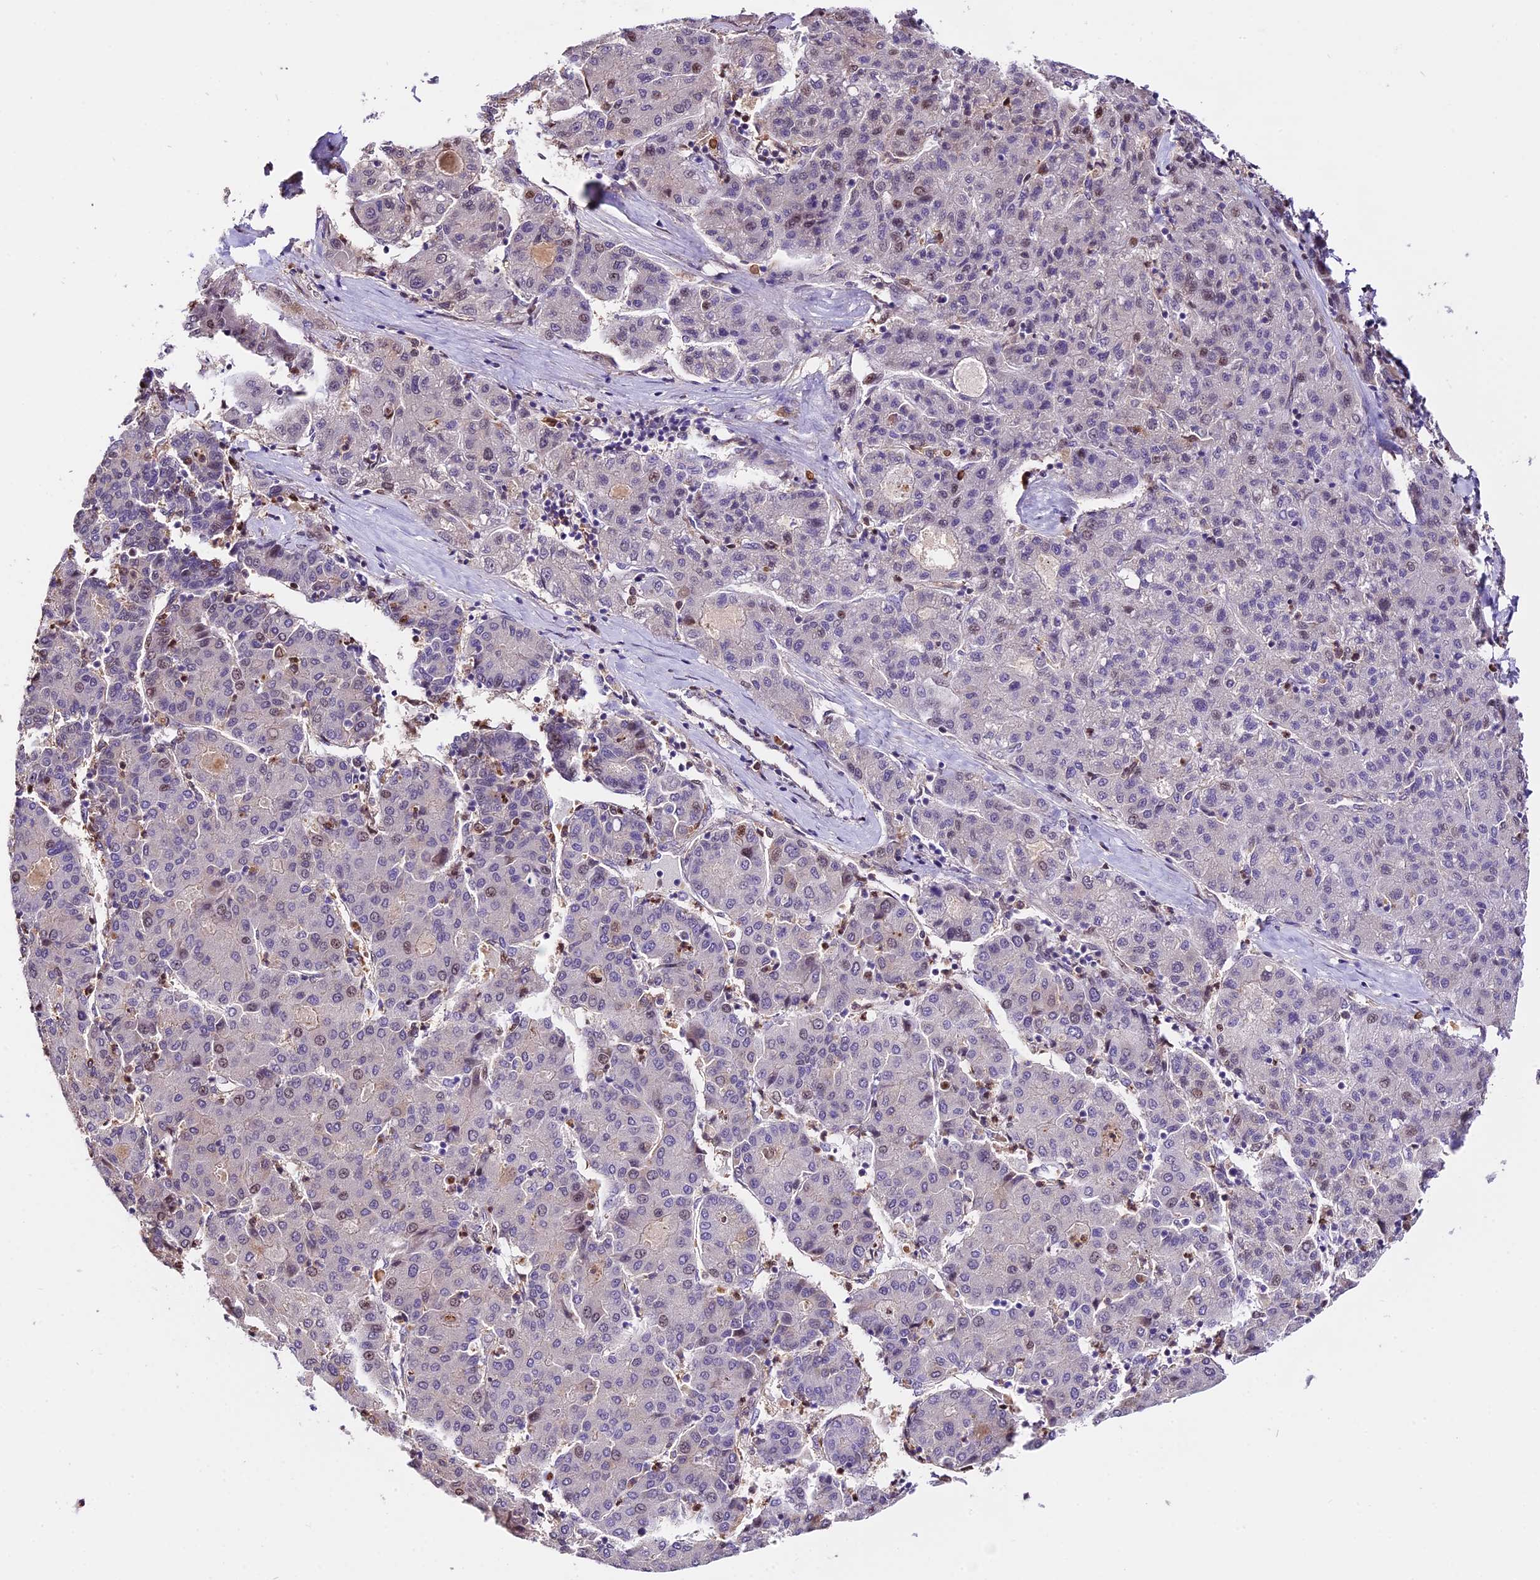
{"staining": {"intensity": "weak", "quantity": "<25%", "location": "nuclear"}, "tissue": "liver cancer", "cell_type": "Tumor cells", "image_type": "cancer", "snomed": [{"axis": "morphology", "description": "Carcinoma, Hepatocellular, NOS"}, {"axis": "topography", "description": "Liver"}], "caption": "An immunohistochemistry image of liver cancer is shown. There is no staining in tumor cells of liver cancer. (DAB (3,3'-diaminobenzidine) immunohistochemistry with hematoxylin counter stain).", "gene": "HERPUD1", "patient": {"sex": "male", "age": 65}}